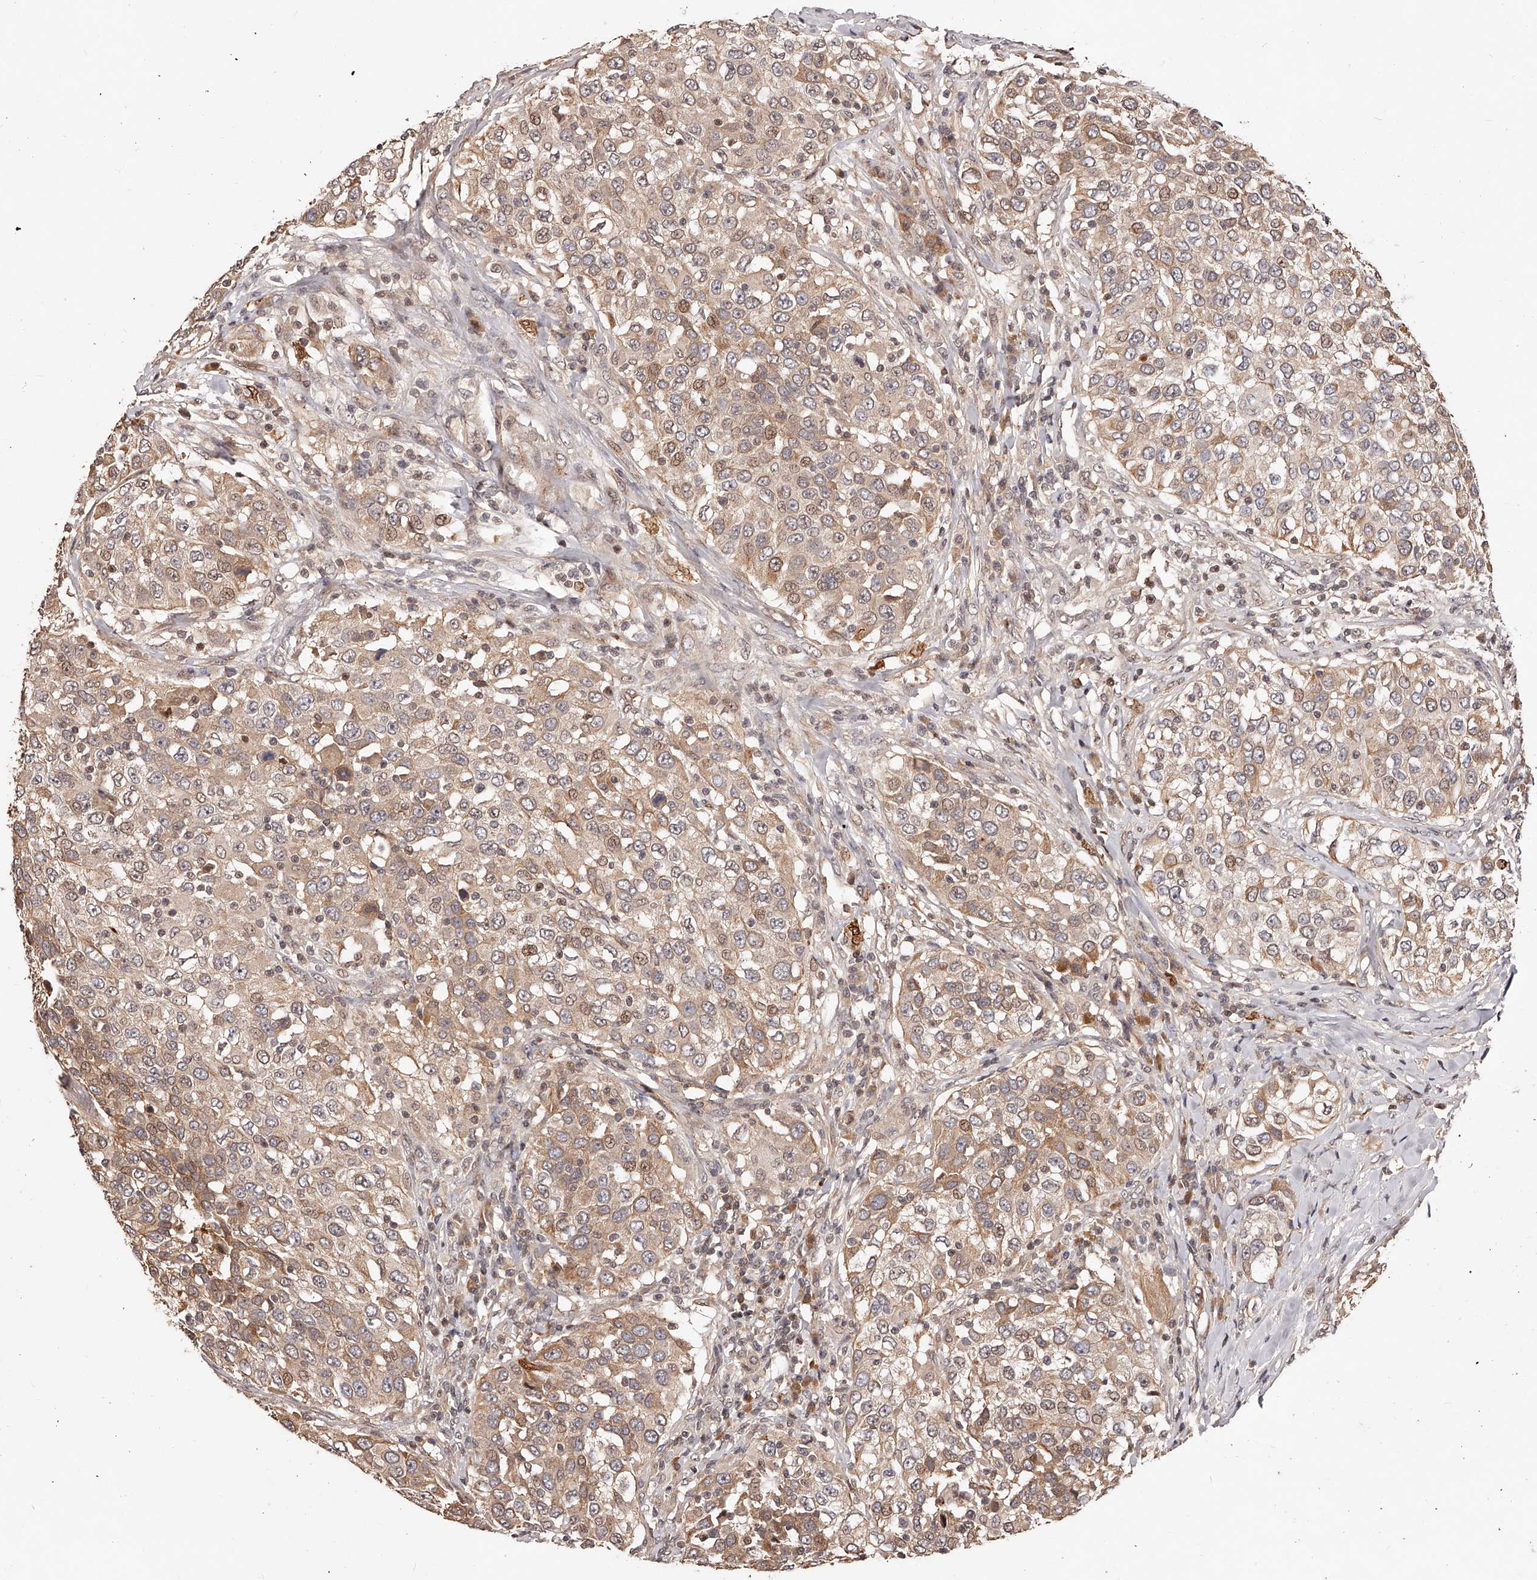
{"staining": {"intensity": "moderate", "quantity": "25%-75%", "location": "cytoplasmic/membranous,nuclear"}, "tissue": "urothelial cancer", "cell_type": "Tumor cells", "image_type": "cancer", "snomed": [{"axis": "morphology", "description": "Urothelial carcinoma, High grade"}, {"axis": "topography", "description": "Urinary bladder"}], "caption": "Tumor cells display medium levels of moderate cytoplasmic/membranous and nuclear expression in approximately 25%-75% of cells in urothelial cancer.", "gene": "CUL7", "patient": {"sex": "female", "age": 80}}